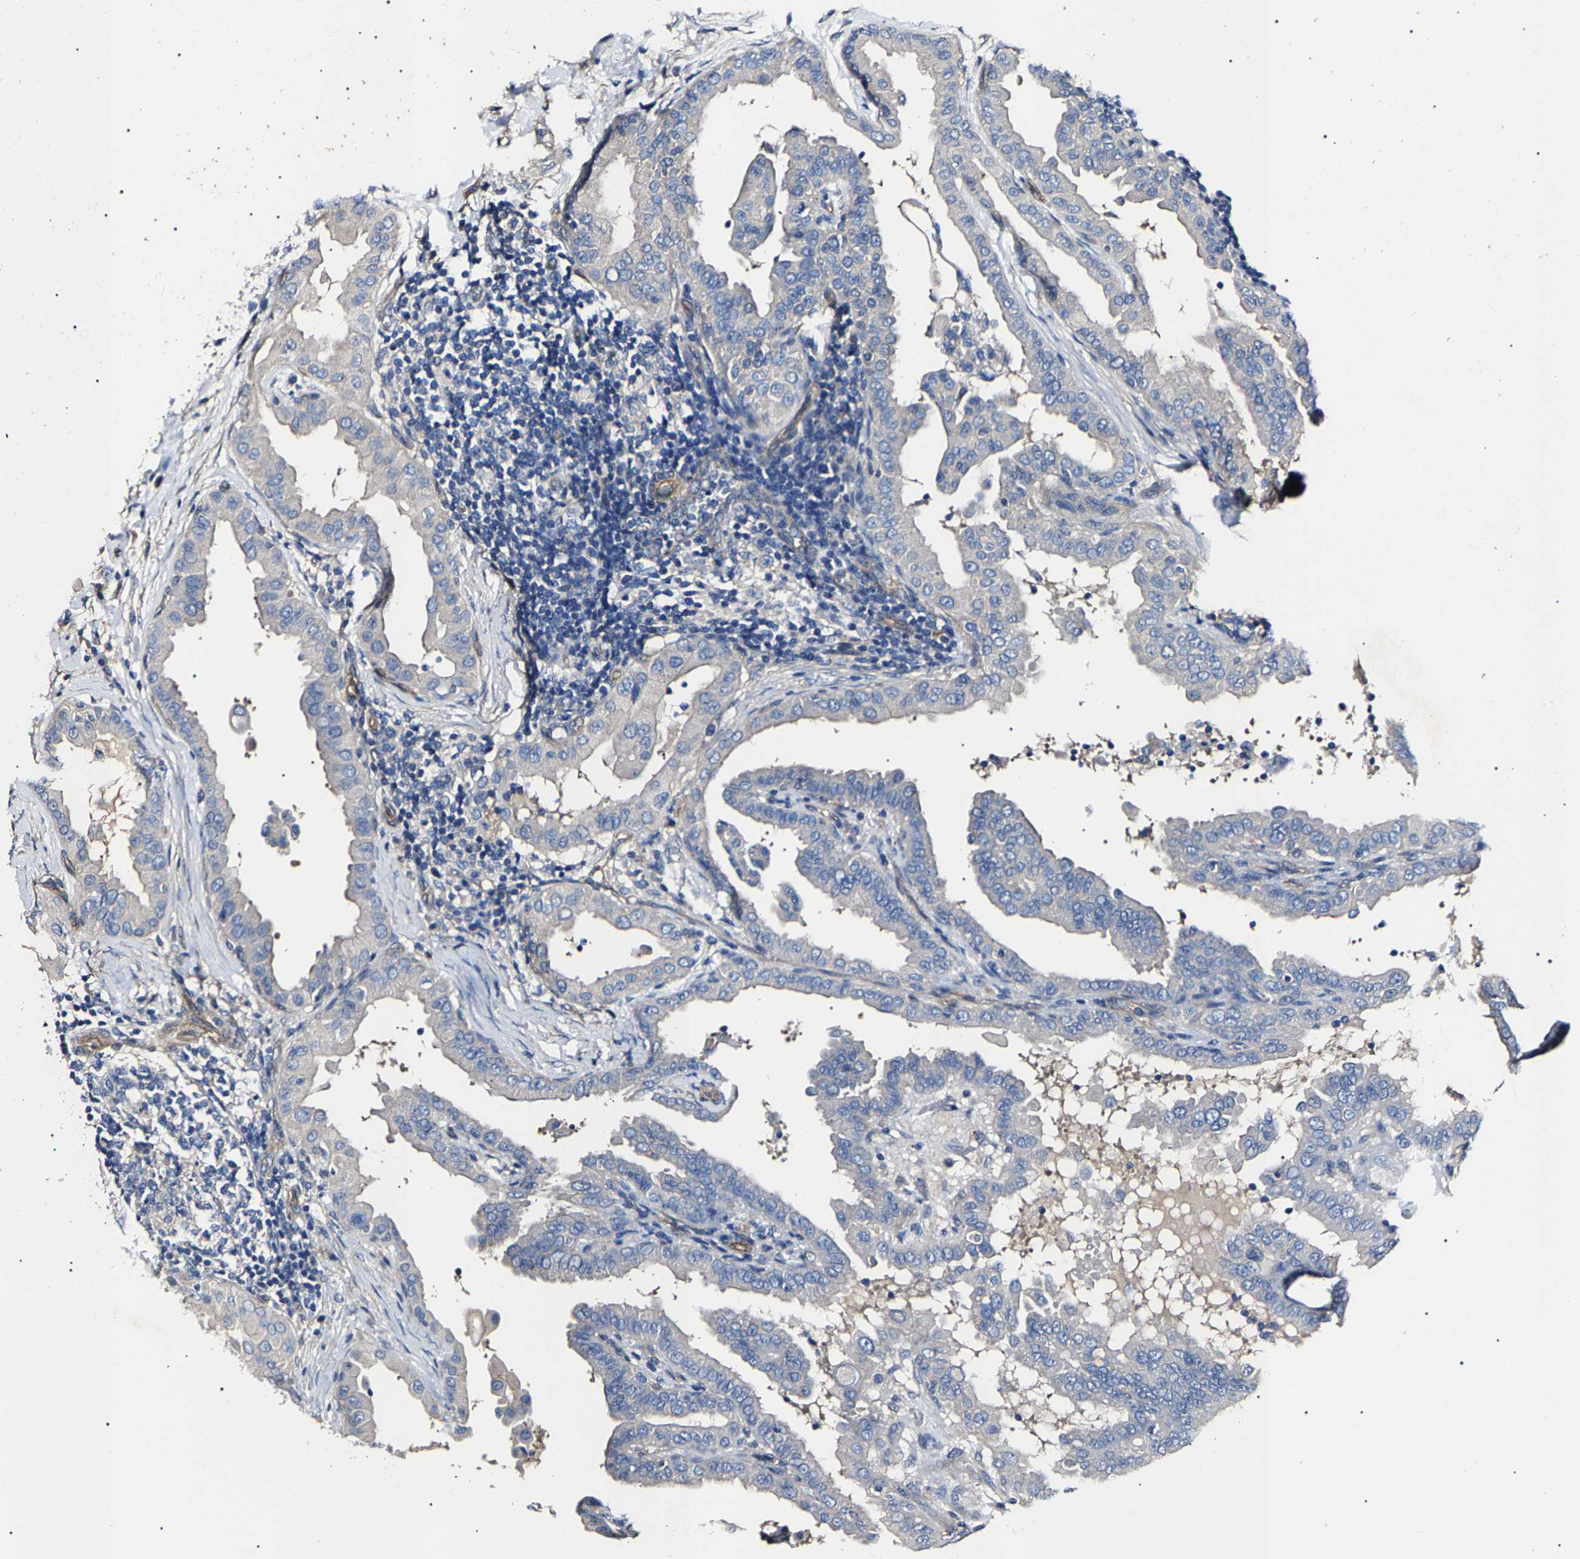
{"staining": {"intensity": "negative", "quantity": "none", "location": "none"}, "tissue": "thyroid cancer", "cell_type": "Tumor cells", "image_type": "cancer", "snomed": [{"axis": "morphology", "description": "Papillary adenocarcinoma, NOS"}, {"axis": "topography", "description": "Thyroid gland"}], "caption": "This histopathology image is of thyroid cancer (papillary adenocarcinoma) stained with immunohistochemistry to label a protein in brown with the nuclei are counter-stained blue. There is no expression in tumor cells.", "gene": "KLHL42", "patient": {"sex": "male", "age": 33}}